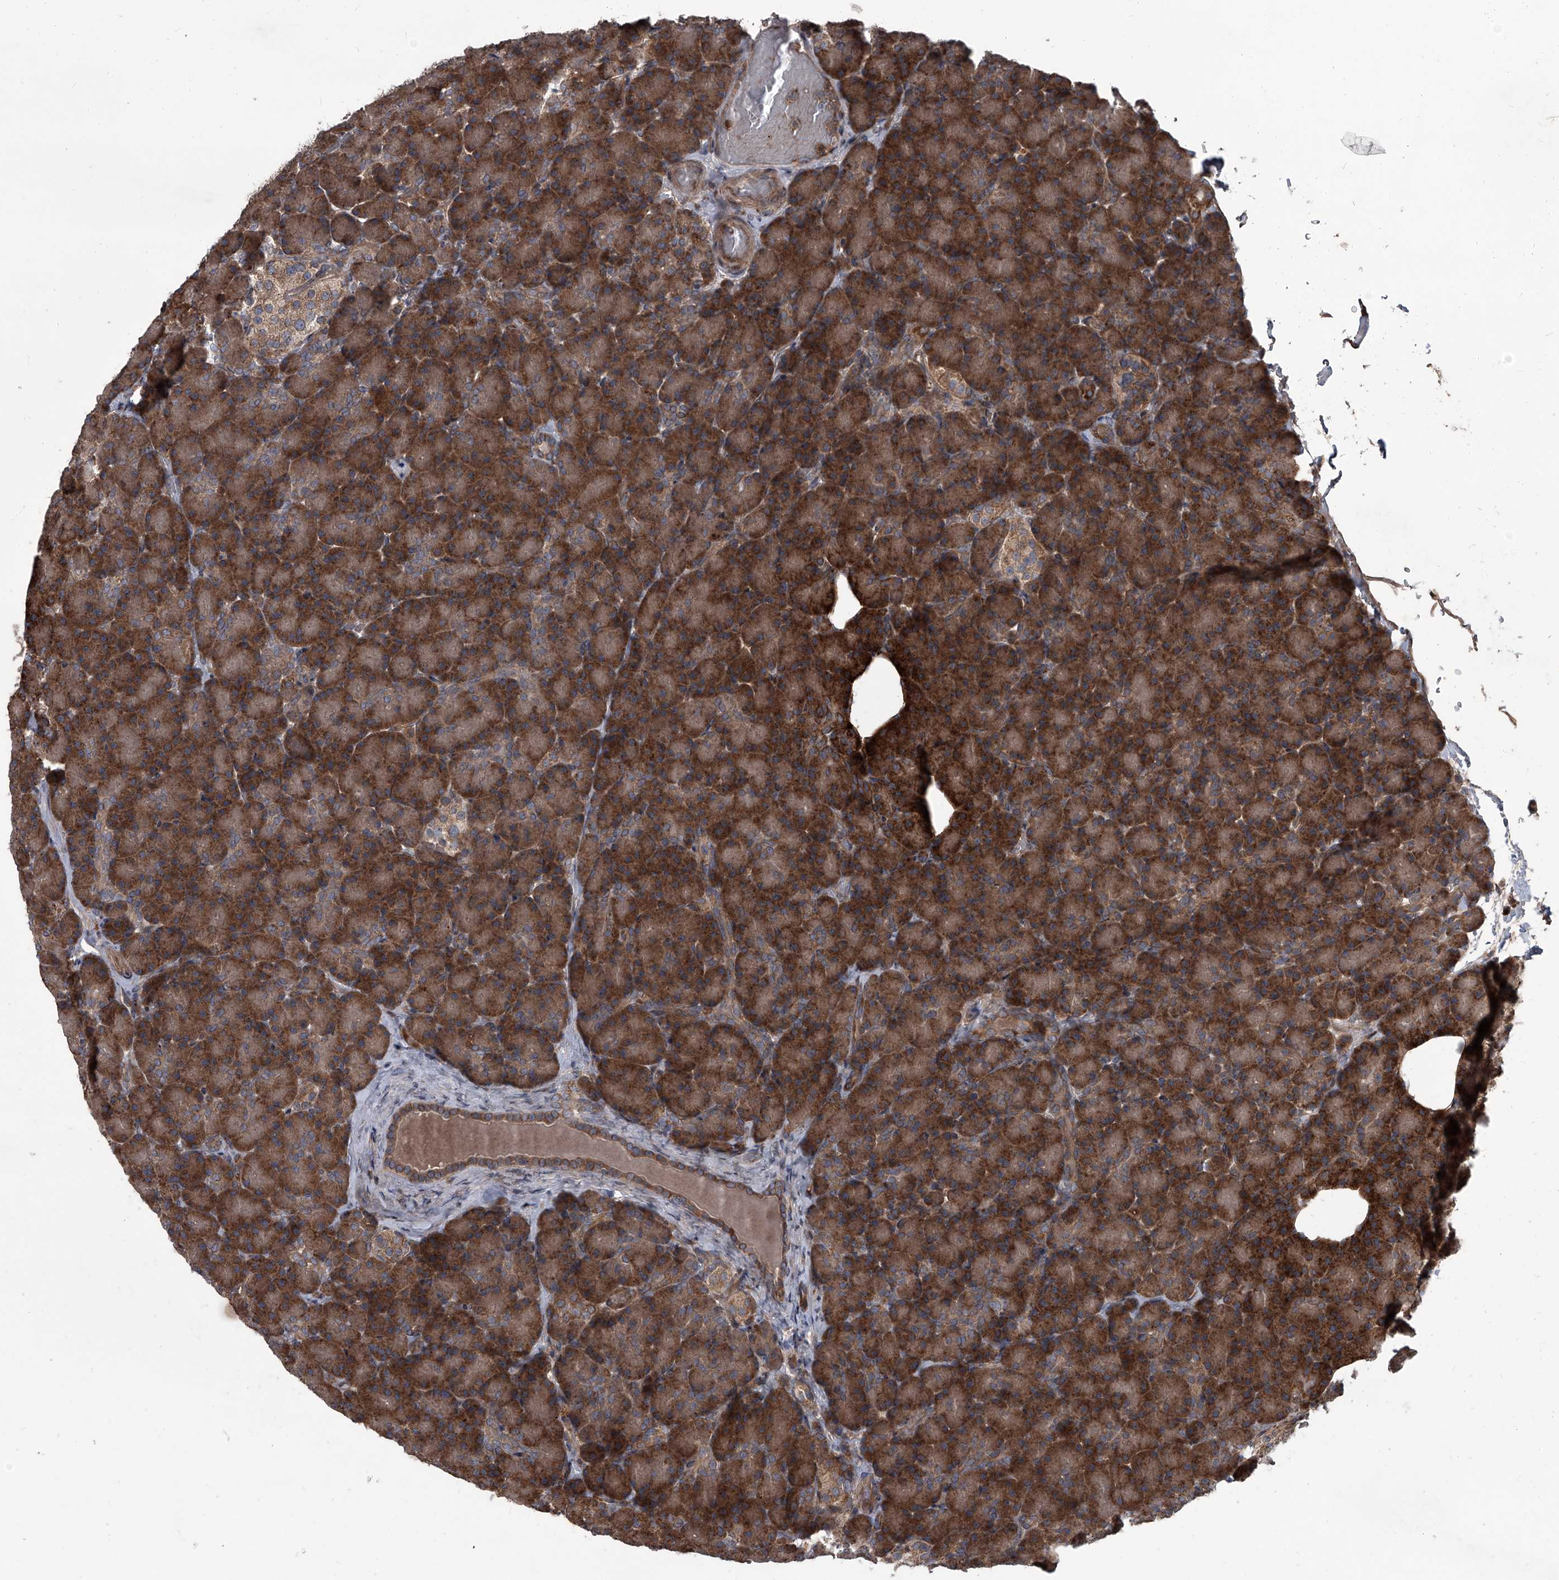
{"staining": {"intensity": "strong", "quantity": ">75%", "location": "cytoplasmic/membranous"}, "tissue": "pancreas", "cell_type": "Exocrine glandular cells", "image_type": "normal", "snomed": [{"axis": "morphology", "description": "Normal tissue, NOS"}, {"axis": "topography", "description": "Pancreas"}], "caption": "Immunohistochemistry histopathology image of normal pancreas: pancreas stained using immunohistochemistry (IHC) shows high levels of strong protein expression localized specifically in the cytoplasmic/membranous of exocrine glandular cells, appearing as a cytoplasmic/membranous brown color.", "gene": "EVA1C", "patient": {"sex": "female", "age": 43}}